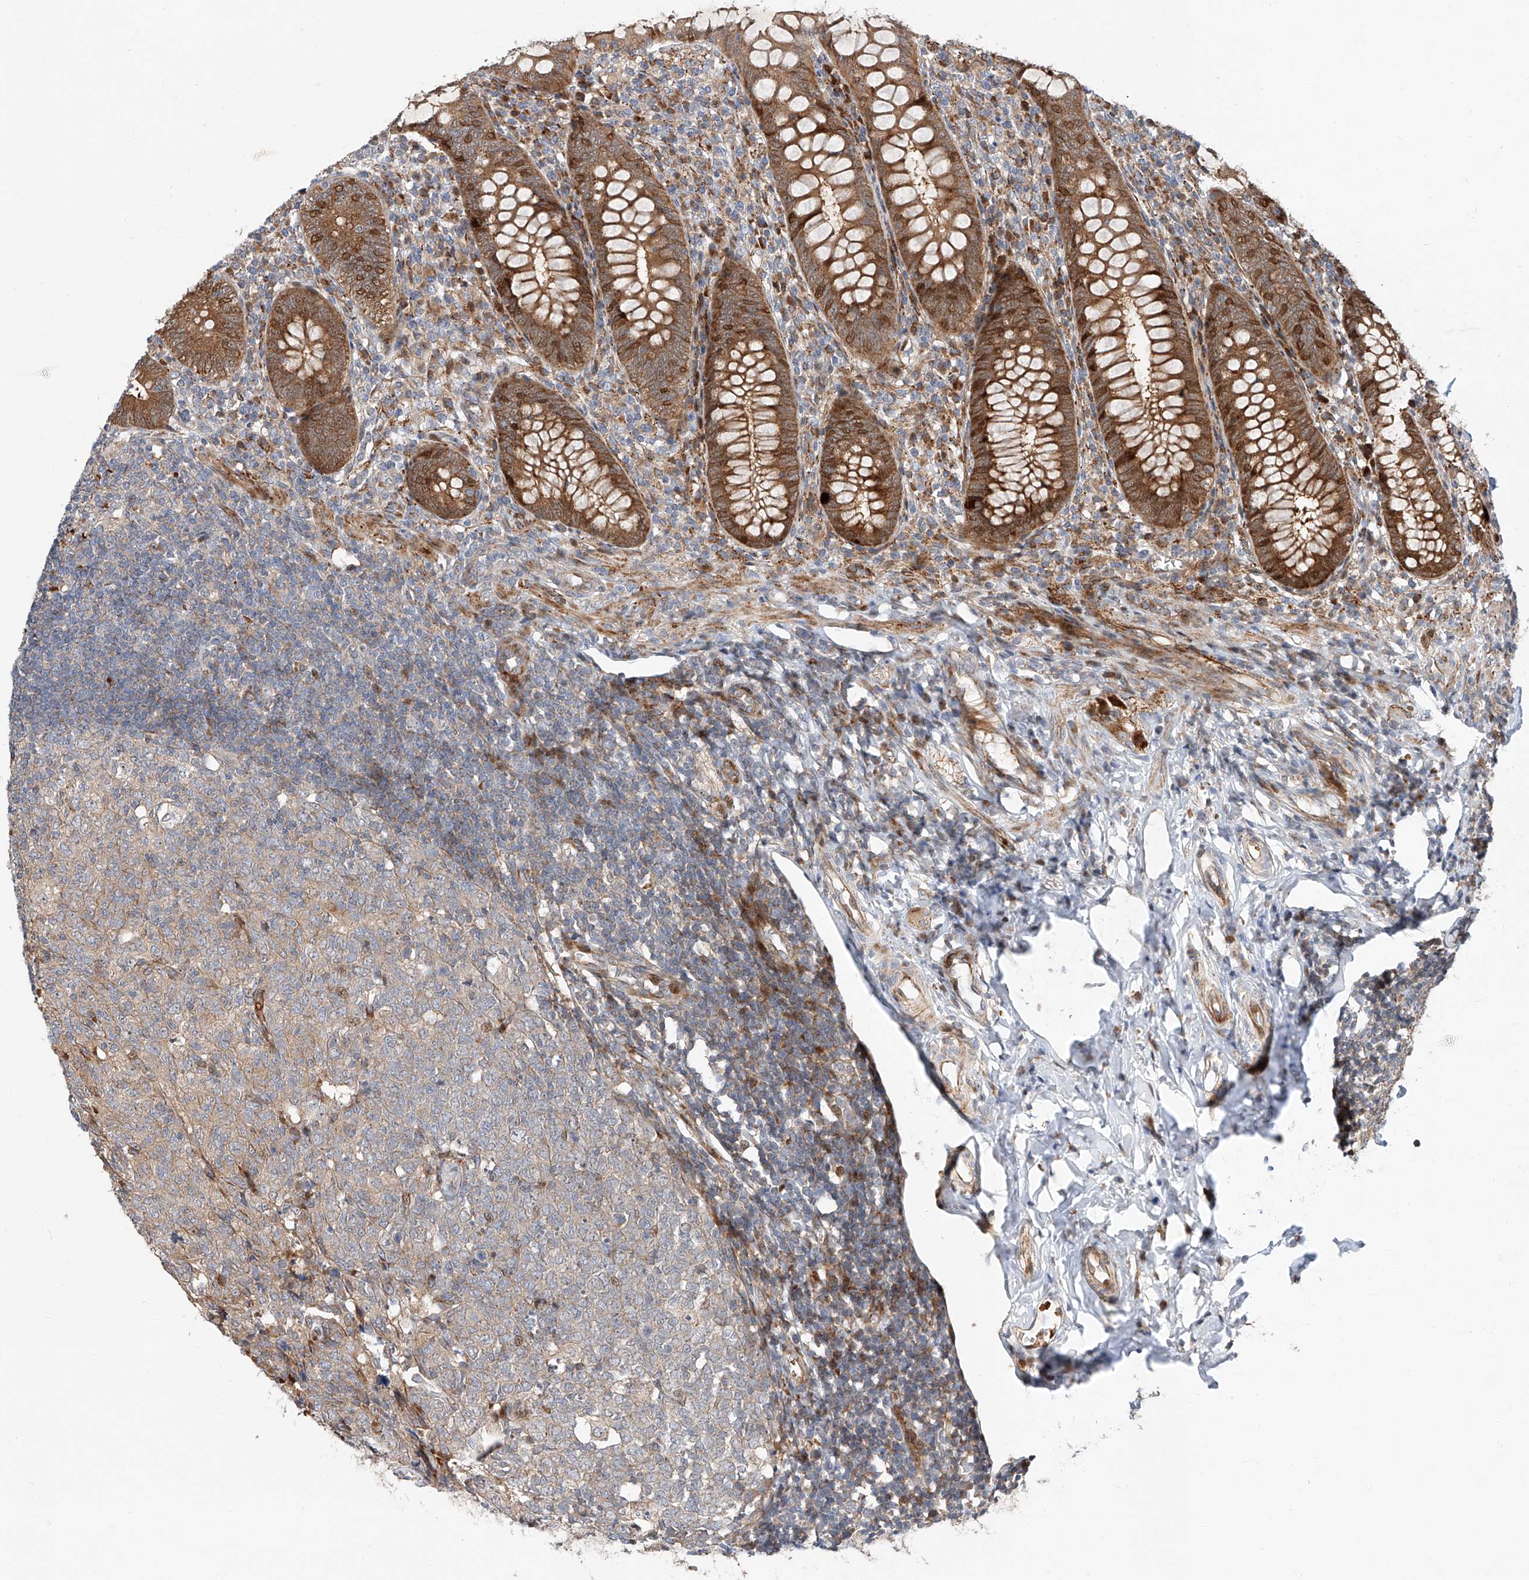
{"staining": {"intensity": "strong", "quantity": ">75%", "location": "cytoplasmic/membranous"}, "tissue": "appendix", "cell_type": "Glandular cells", "image_type": "normal", "snomed": [{"axis": "morphology", "description": "Normal tissue, NOS"}, {"axis": "topography", "description": "Appendix"}], "caption": "Immunohistochemistry of normal appendix reveals high levels of strong cytoplasmic/membranous positivity in approximately >75% of glandular cells.", "gene": "USF3", "patient": {"sex": "male", "age": 14}}